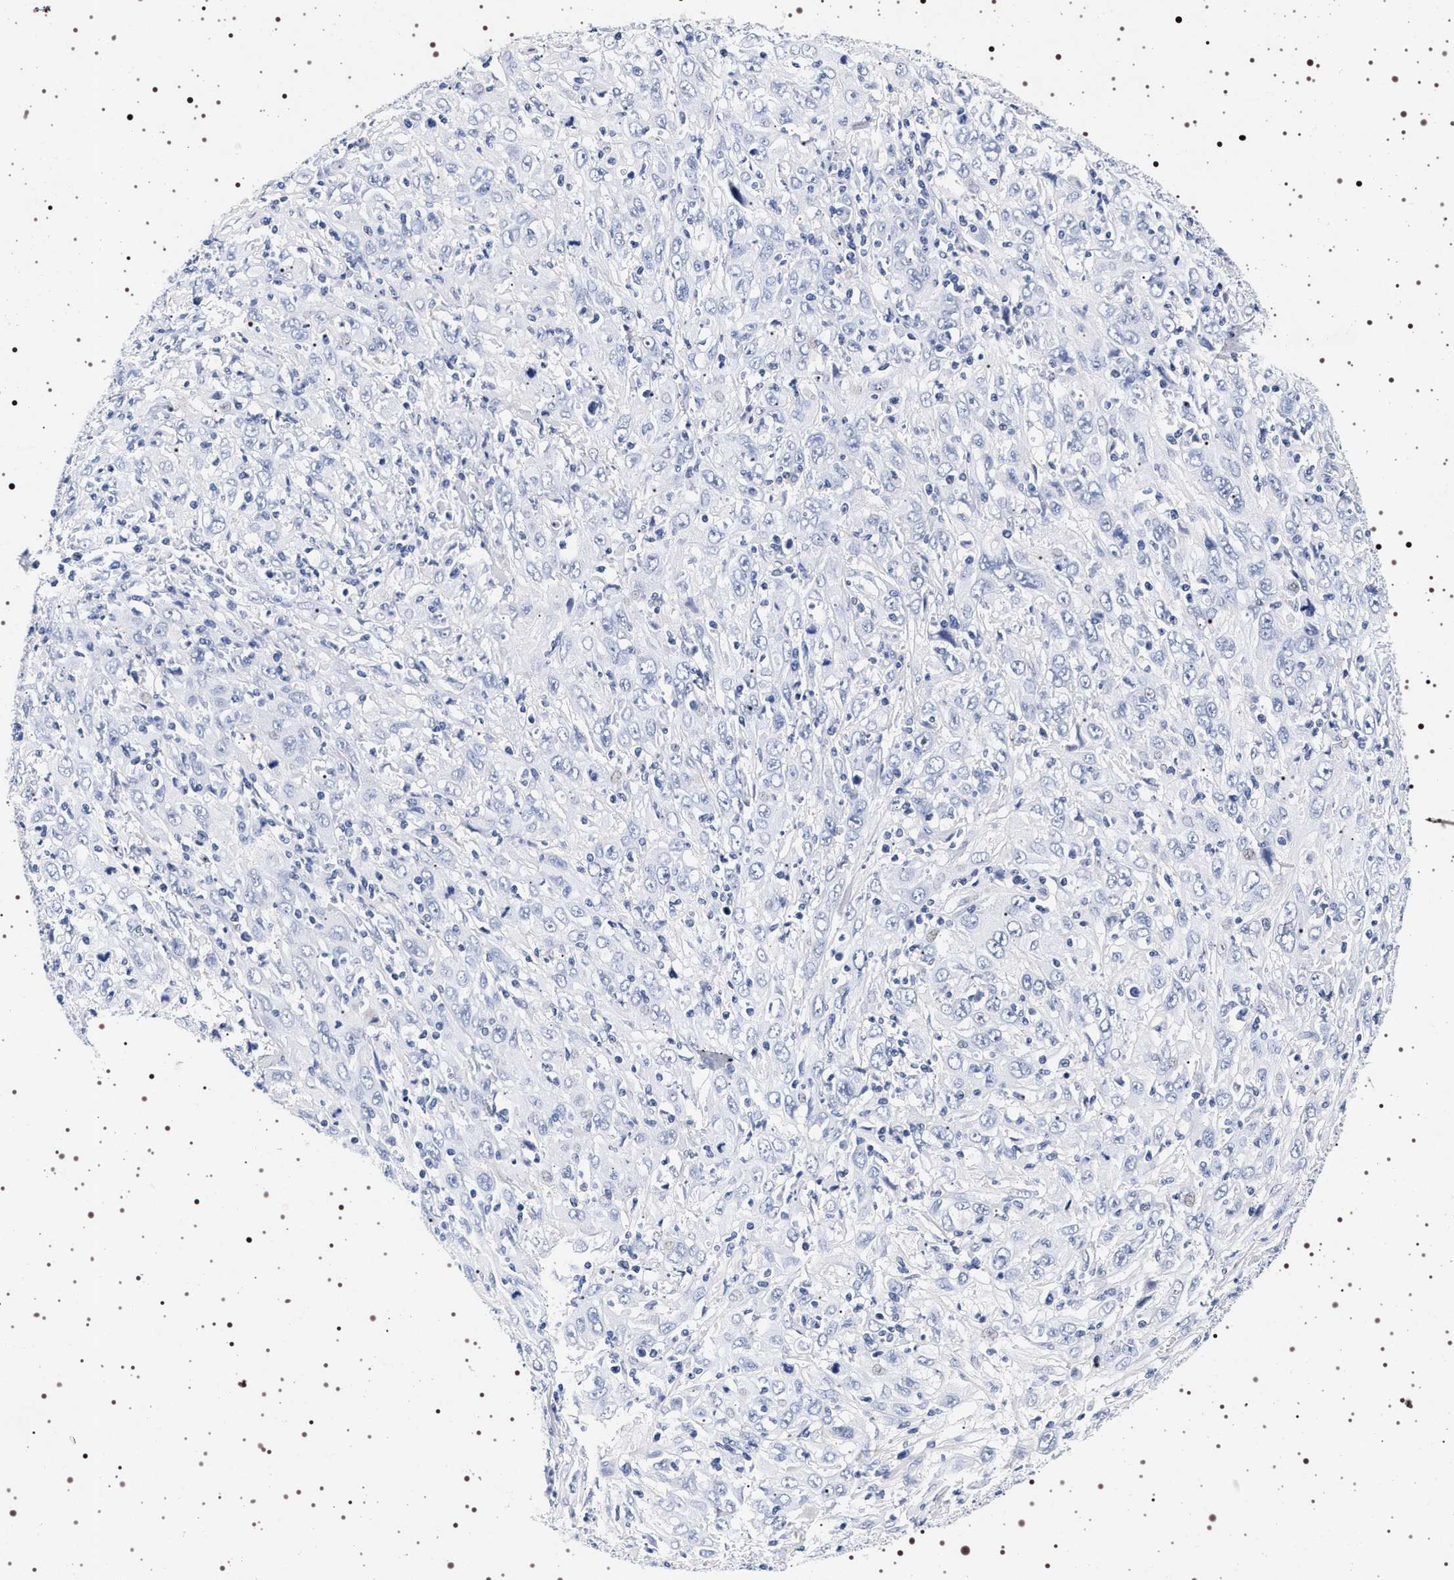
{"staining": {"intensity": "negative", "quantity": "none", "location": "none"}, "tissue": "cervical cancer", "cell_type": "Tumor cells", "image_type": "cancer", "snomed": [{"axis": "morphology", "description": "Squamous cell carcinoma, NOS"}, {"axis": "topography", "description": "Cervix"}], "caption": "Protein analysis of cervical cancer (squamous cell carcinoma) displays no significant expression in tumor cells.", "gene": "SYN1", "patient": {"sex": "female", "age": 46}}